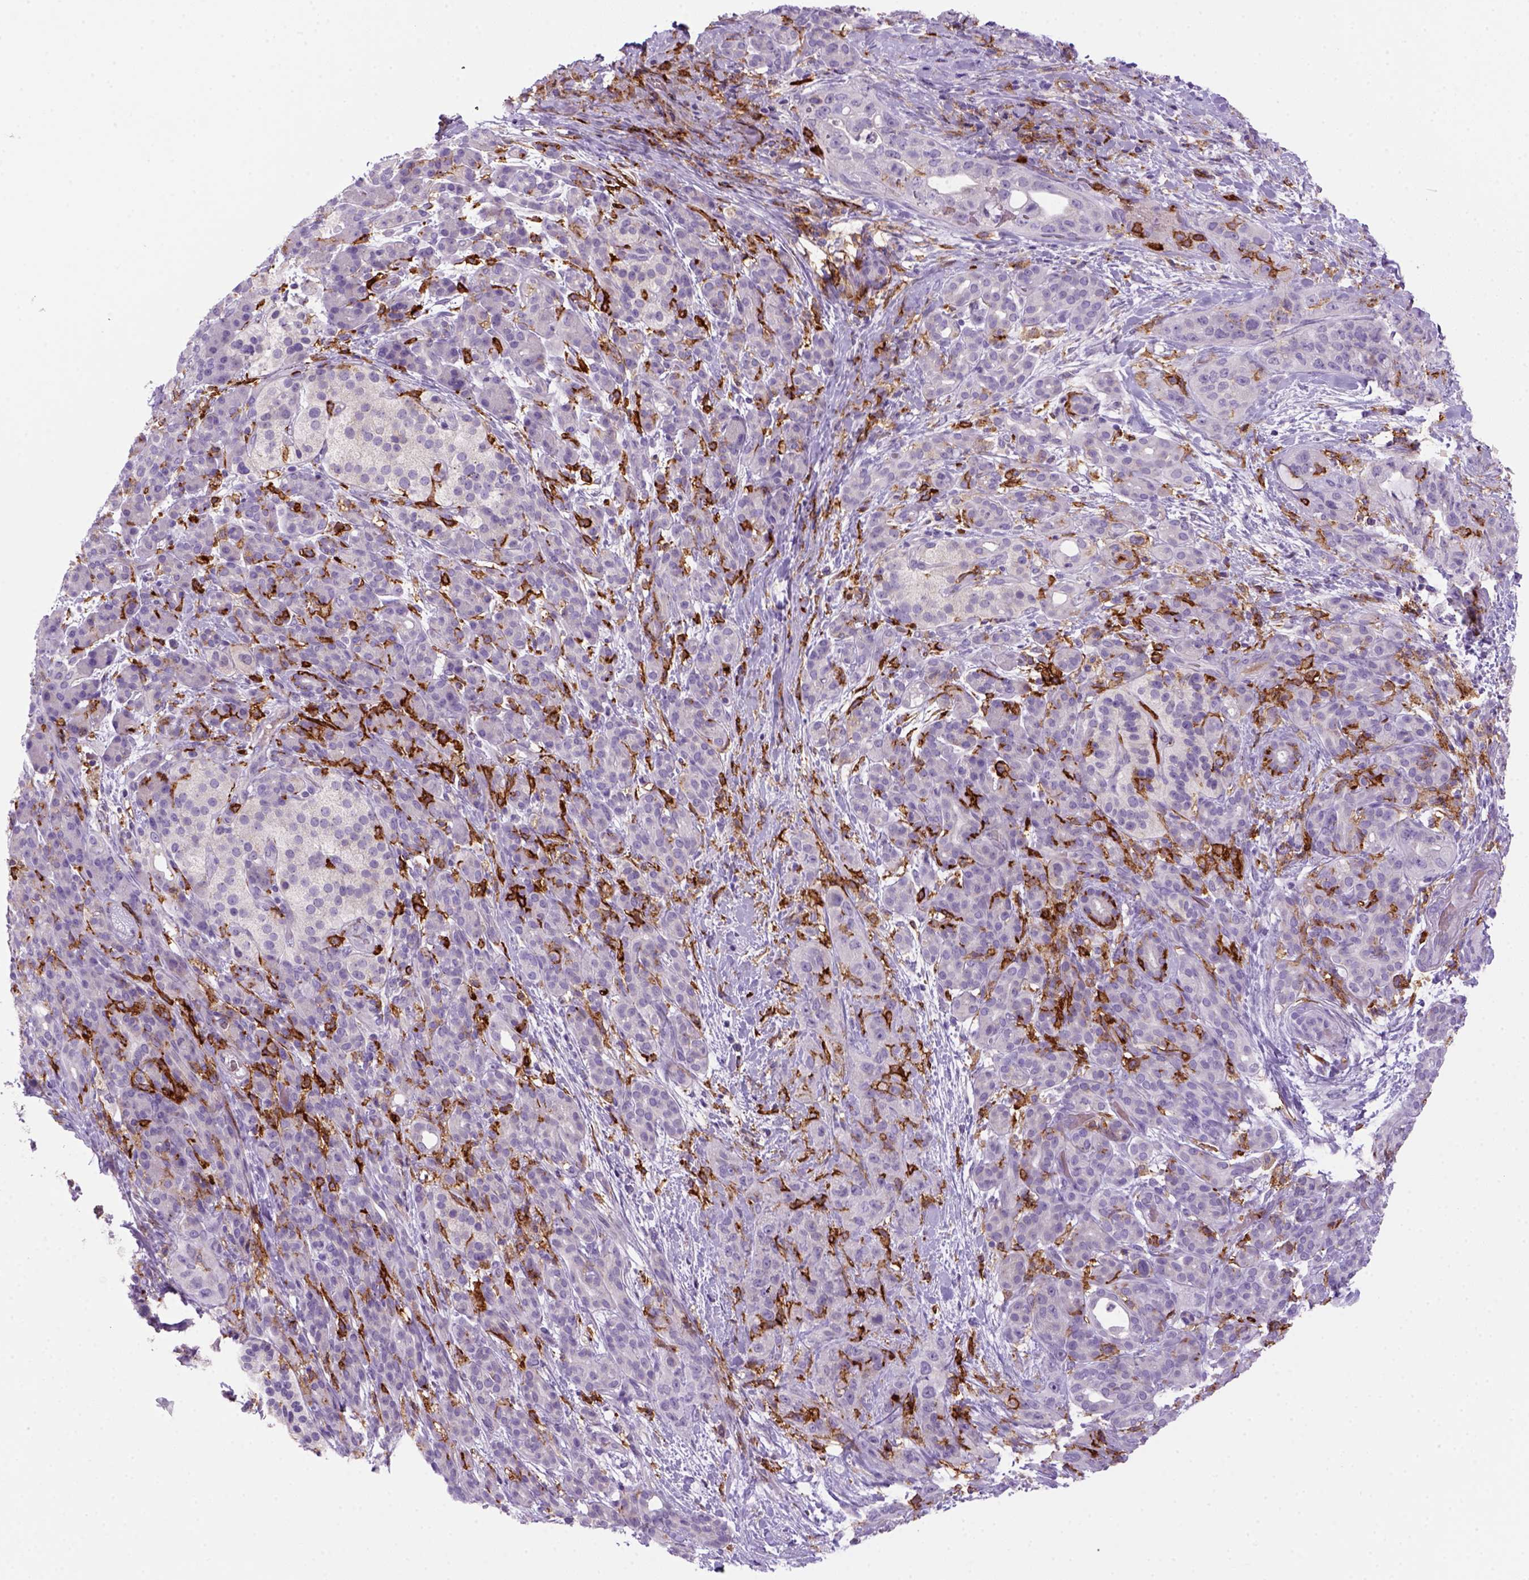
{"staining": {"intensity": "negative", "quantity": "none", "location": "none"}, "tissue": "pancreatic cancer", "cell_type": "Tumor cells", "image_type": "cancer", "snomed": [{"axis": "morphology", "description": "Adenocarcinoma, NOS"}, {"axis": "topography", "description": "Pancreas"}], "caption": "Tumor cells are negative for protein expression in human pancreatic cancer.", "gene": "CD14", "patient": {"sex": "male", "age": 44}}